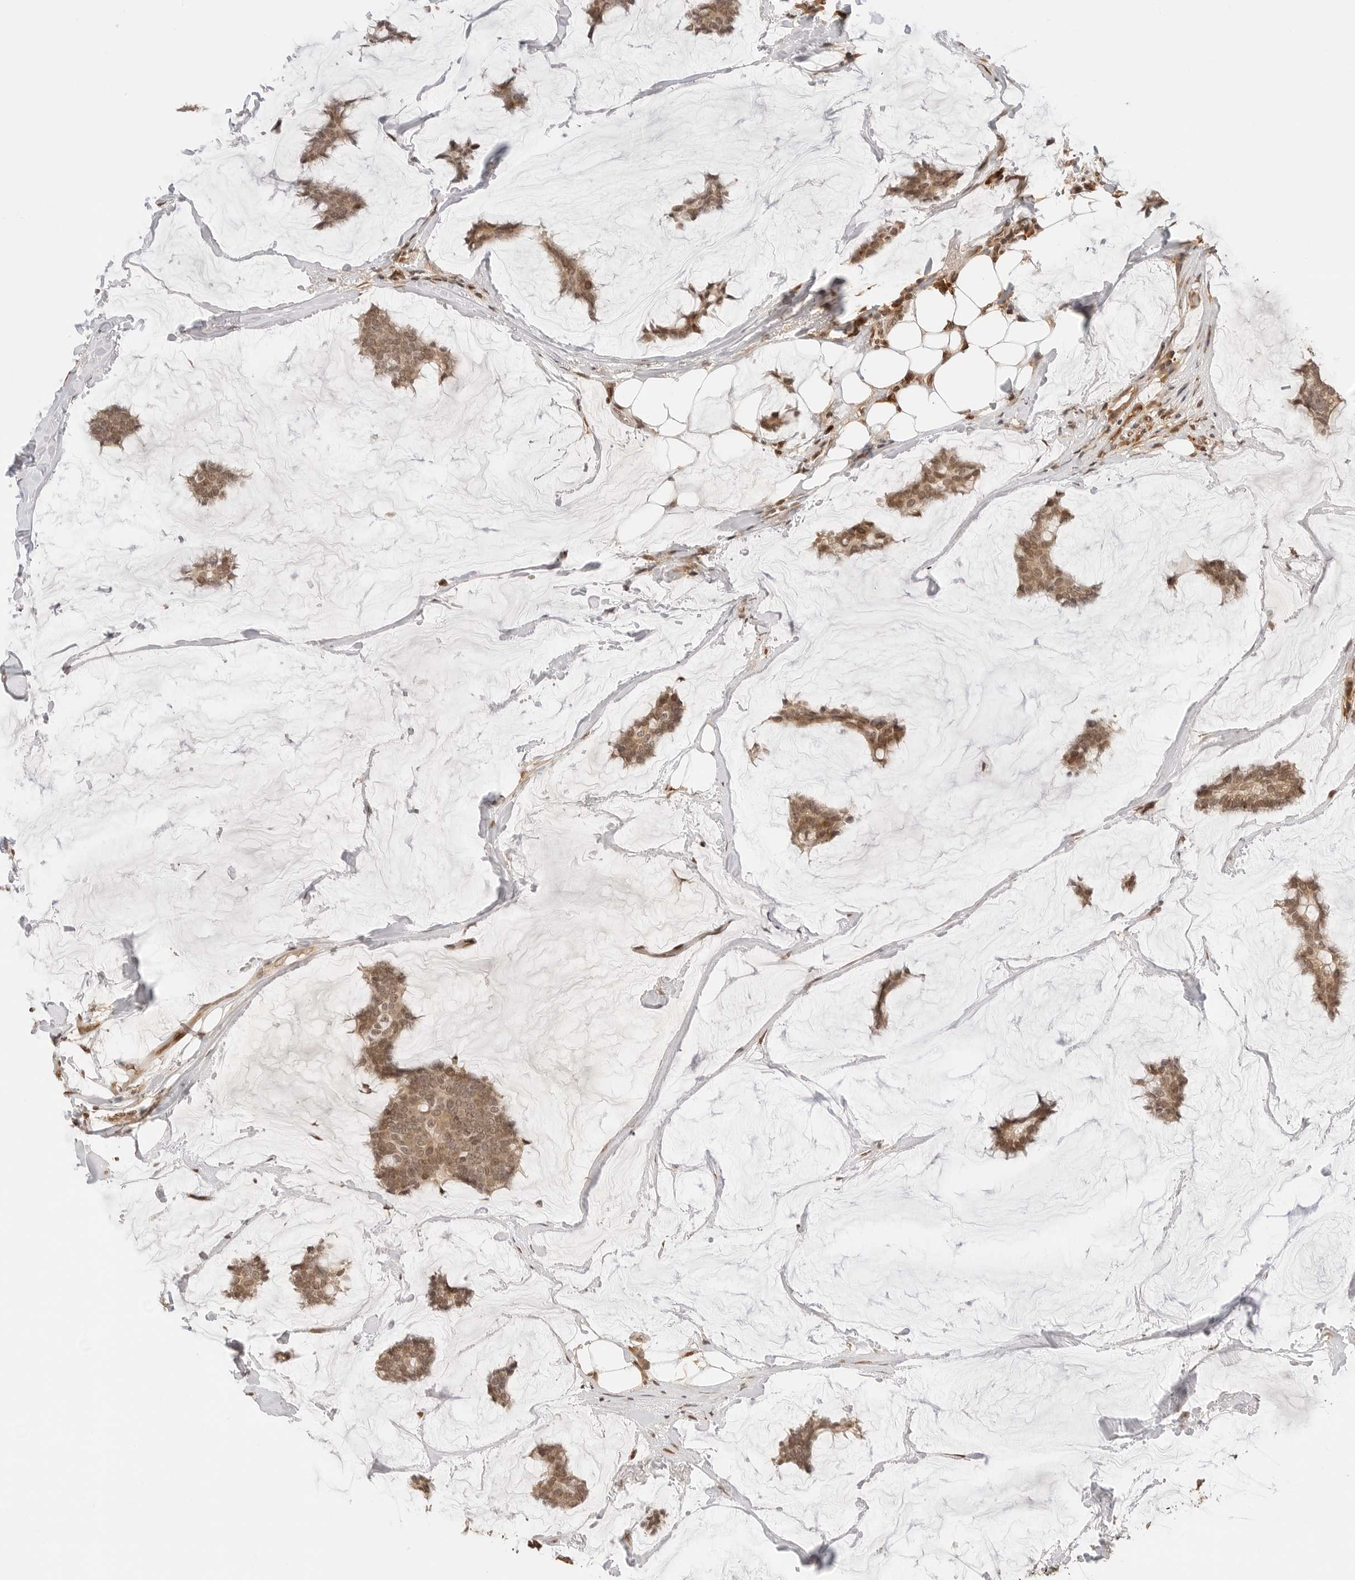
{"staining": {"intensity": "moderate", "quantity": ">75%", "location": "cytoplasmic/membranous,nuclear"}, "tissue": "breast cancer", "cell_type": "Tumor cells", "image_type": "cancer", "snomed": [{"axis": "morphology", "description": "Duct carcinoma"}, {"axis": "topography", "description": "Breast"}], "caption": "A histopathology image showing moderate cytoplasmic/membranous and nuclear expression in about >75% of tumor cells in breast cancer (infiltrating ductal carcinoma), as visualized by brown immunohistochemical staining.", "gene": "POLH", "patient": {"sex": "female", "age": 93}}